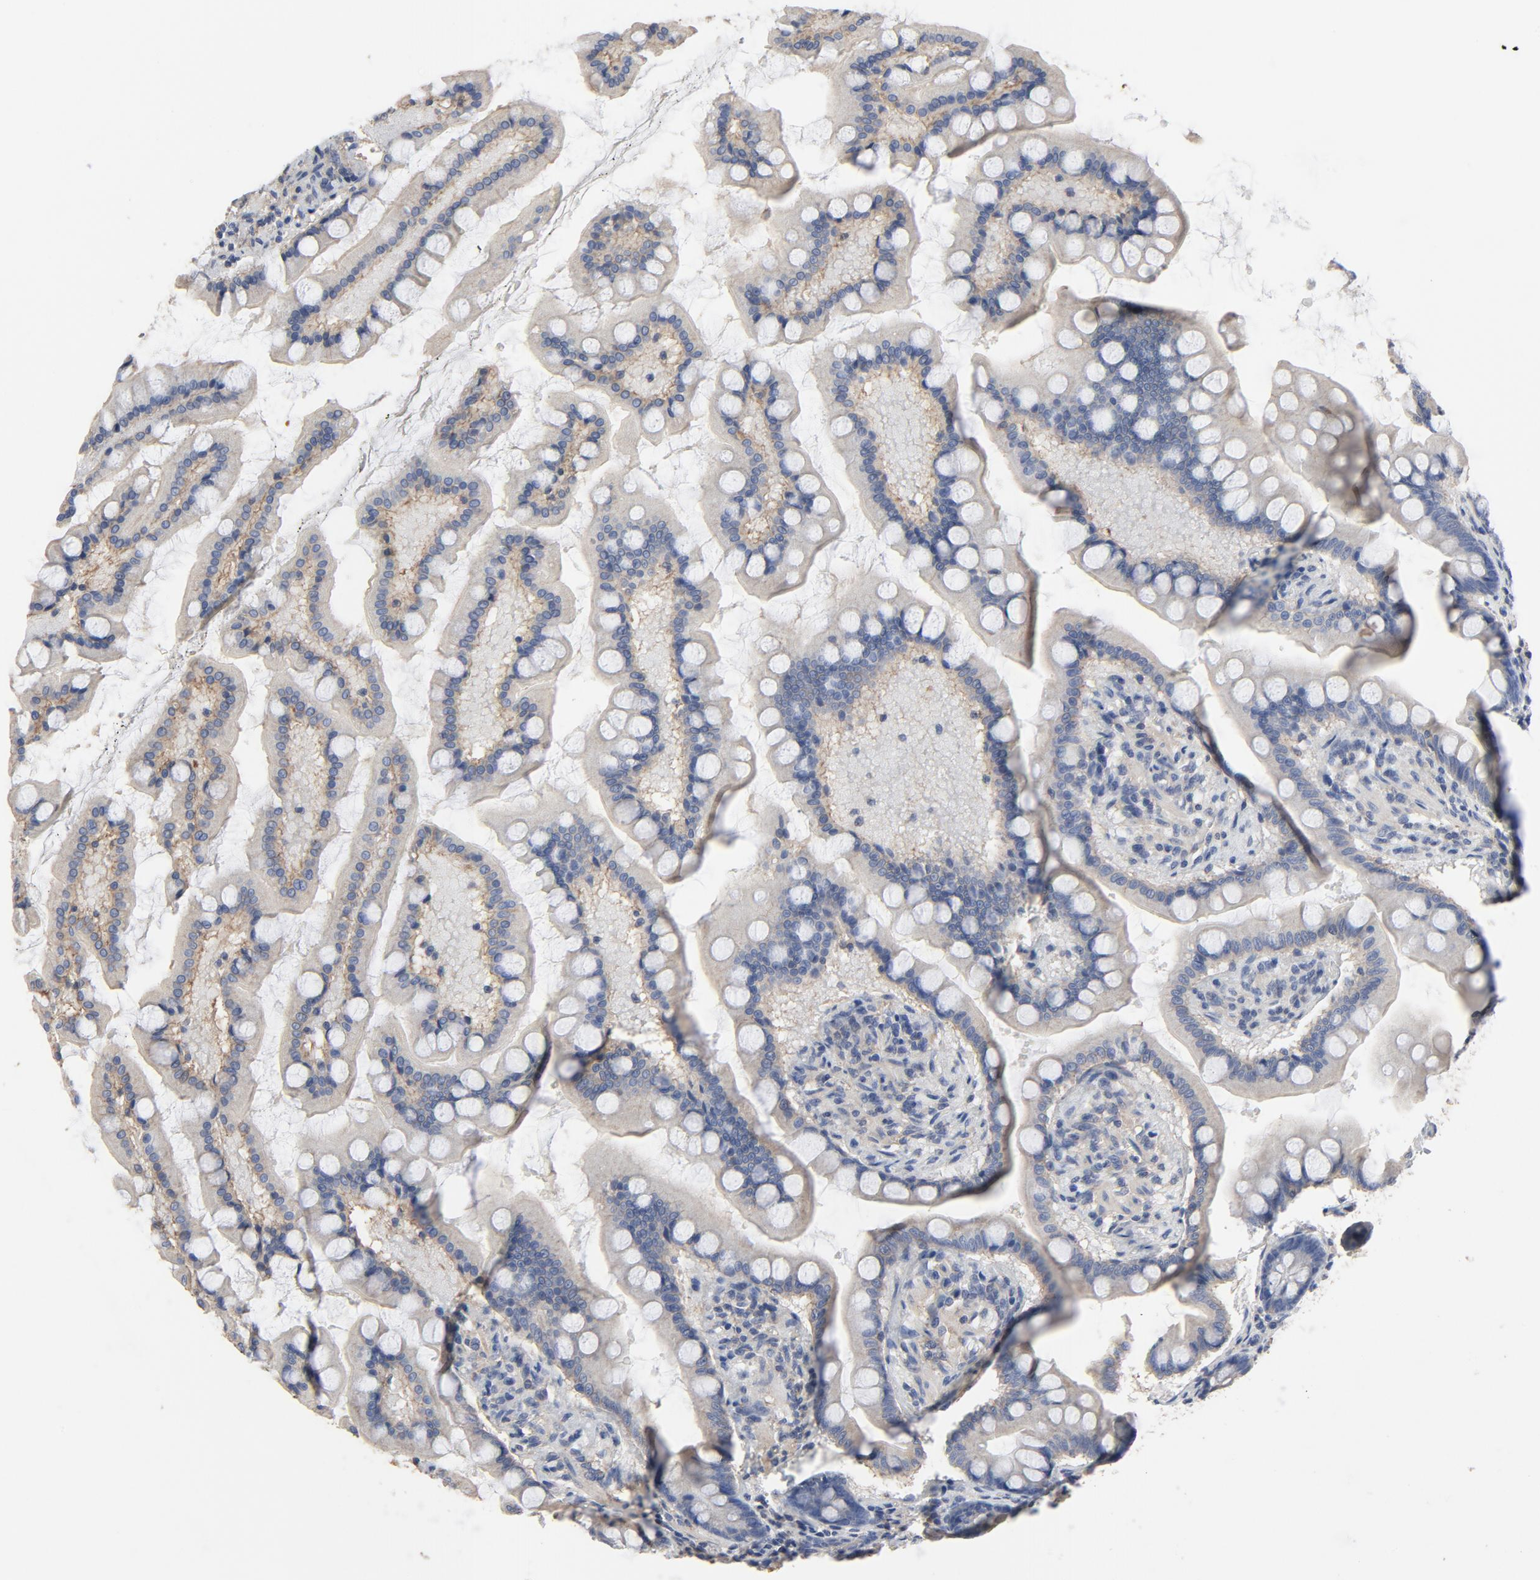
{"staining": {"intensity": "weak", "quantity": "25%-75%", "location": "cytoplasmic/membranous"}, "tissue": "small intestine", "cell_type": "Glandular cells", "image_type": "normal", "snomed": [{"axis": "morphology", "description": "Normal tissue, NOS"}, {"axis": "topography", "description": "Small intestine"}], "caption": "This is an image of immunohistochemistry (IHC) staining of unremarkable small intestine, which shows weak staining in the cytoplasmic/membranous of glandular cells.", "gene": "DYNLT3", "patient": {"sex": "male", "age": 41}}